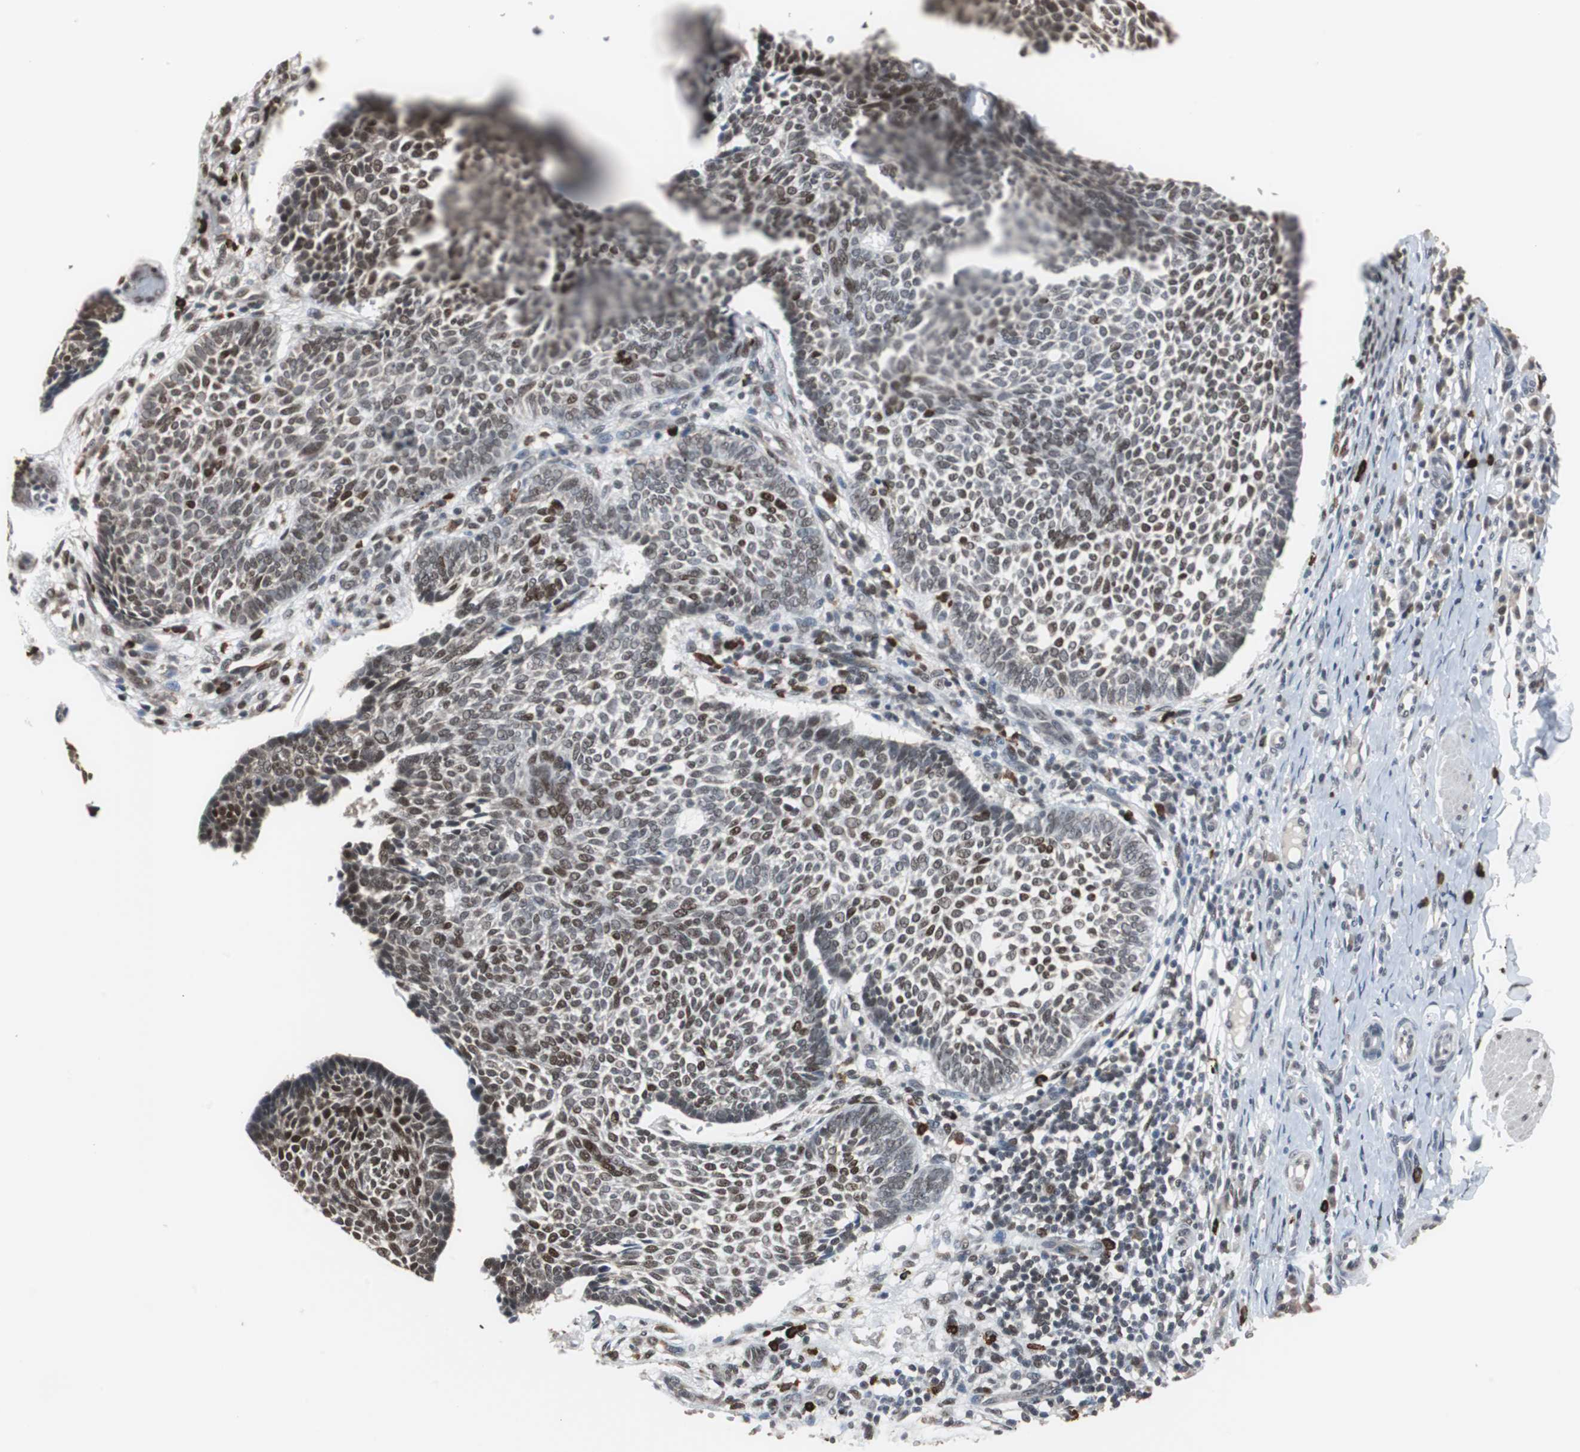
{"staining": {"intensity": "moderate", "quantity": "<25%", "location": "nuclear"}, "tissue": "skin cancer", "cell_type": "Tumor cells", "image_type": "cancer", "snomed": [{"axis": "morphology", "description": "Normal tissue, NOS"}, {"axis": "morphology", "description": "Basal cell carcinoma"}, {"axis": "topography", "description": "Skin"}], "caption": "Immunohistochemical staining of human skin basal cell carcinoma reveals low levels of moderate nuclear protein expression in about <25% of tumor cells. The staining was performed using DAB (3,3'-diaminobenzidine) to visualize the protein expression in brown, while the nuclei were stained in blue with hematoxylin (Magnification: 20x).", "gene": "ZHX2", "patient": {"sex": "male", "age": 87}}